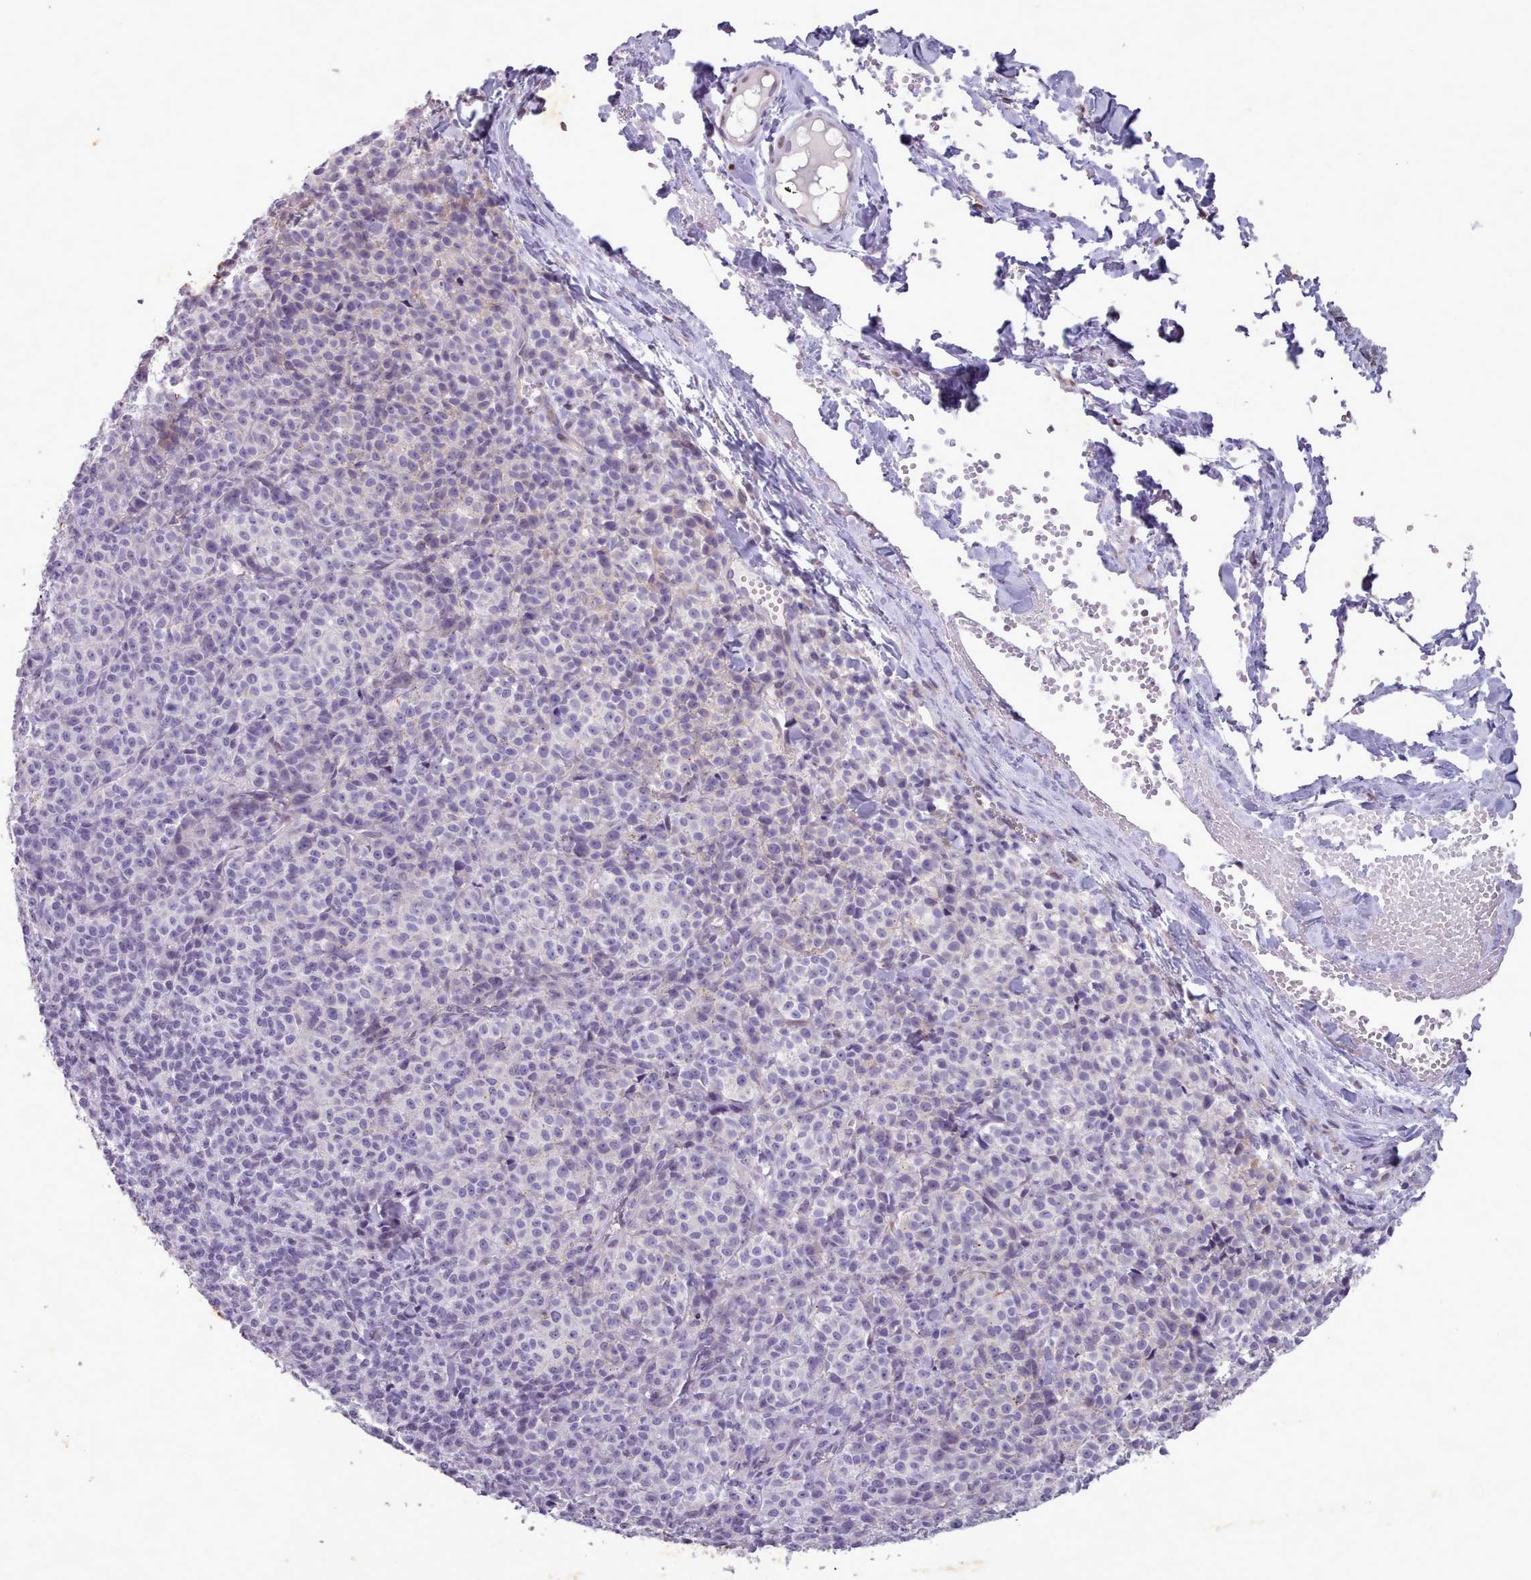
{"staining": {"intensity": "negative", "quantity": "none", "location": "none"}, "tissue": "melanoma", "cell_type": "Tumor cells", "image_type": "cancer", "snomed": [{"axis": "morphology", "description": "Normal tissue, NOS"}, {"axis": "morphology", "description": "Malignant melanoma, NOS"}, {"axis": "topography", "description": "Skin"}], "caption": "Protein analysis of melanoma reveals no significant staining in tumor cells. The staining was performed using DAB (3,3'-diaminobenzidine) to visualize the protein expression in brown, while the nuclei were stained in blue with hematoxylin (Magnification: 20x).", "gene": "KCNT2", "patient": {"sex": "female", "age": 34}}